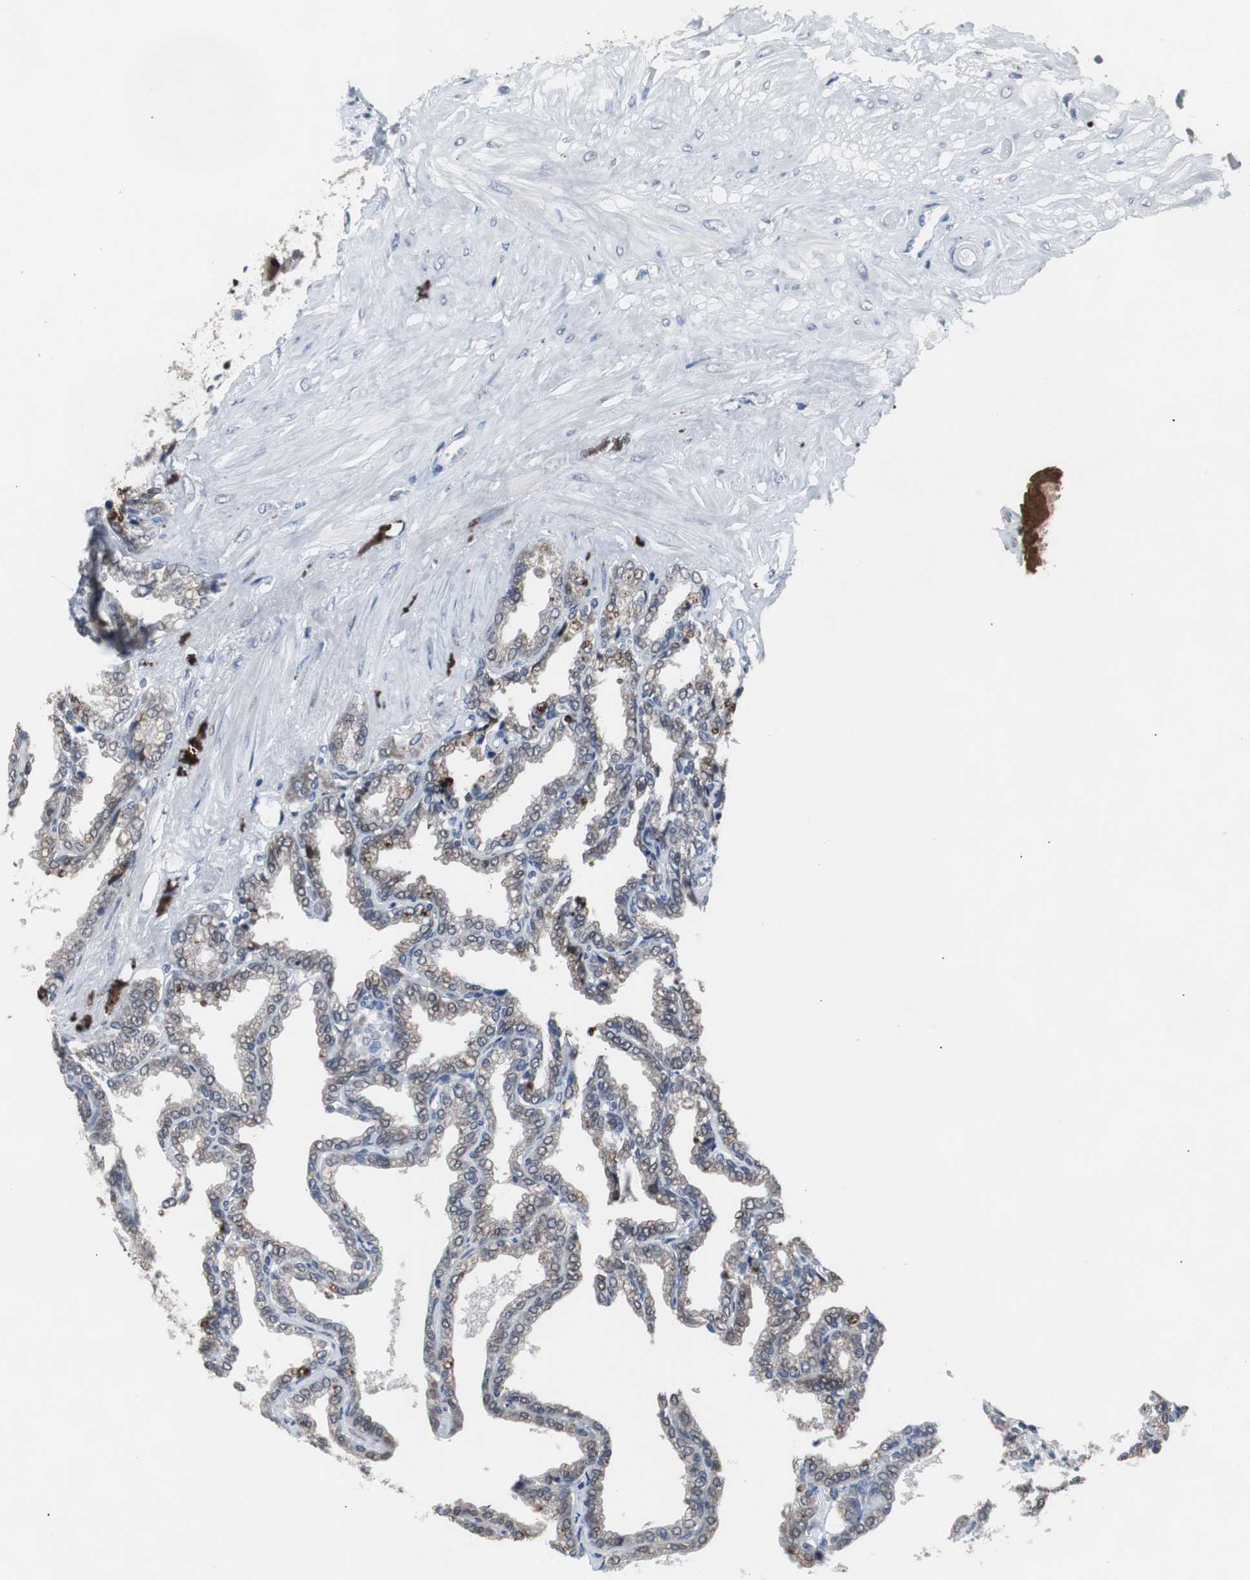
{"staining": {"intensity": "weak", "quantity": "25%-75%", "location": "cytoplasmic/membranous"}, "tissue": "seminal vesicle", "cell_type": "Glandular cells", "image_type": "normal", "snomed": [{"axis": "morphology", "description": "Normal tissue, NOS"}, {"axis": "topography", "description": "Seminal veicle"}], "caption": "Human seminal vesicle stained with a brown dye demonstrates weak cytoplasmic/membranous positive expression in about 25%-75% of glandular cells.", "gene": "RBM47", "patient": {"sex": "male", "age": 46}}